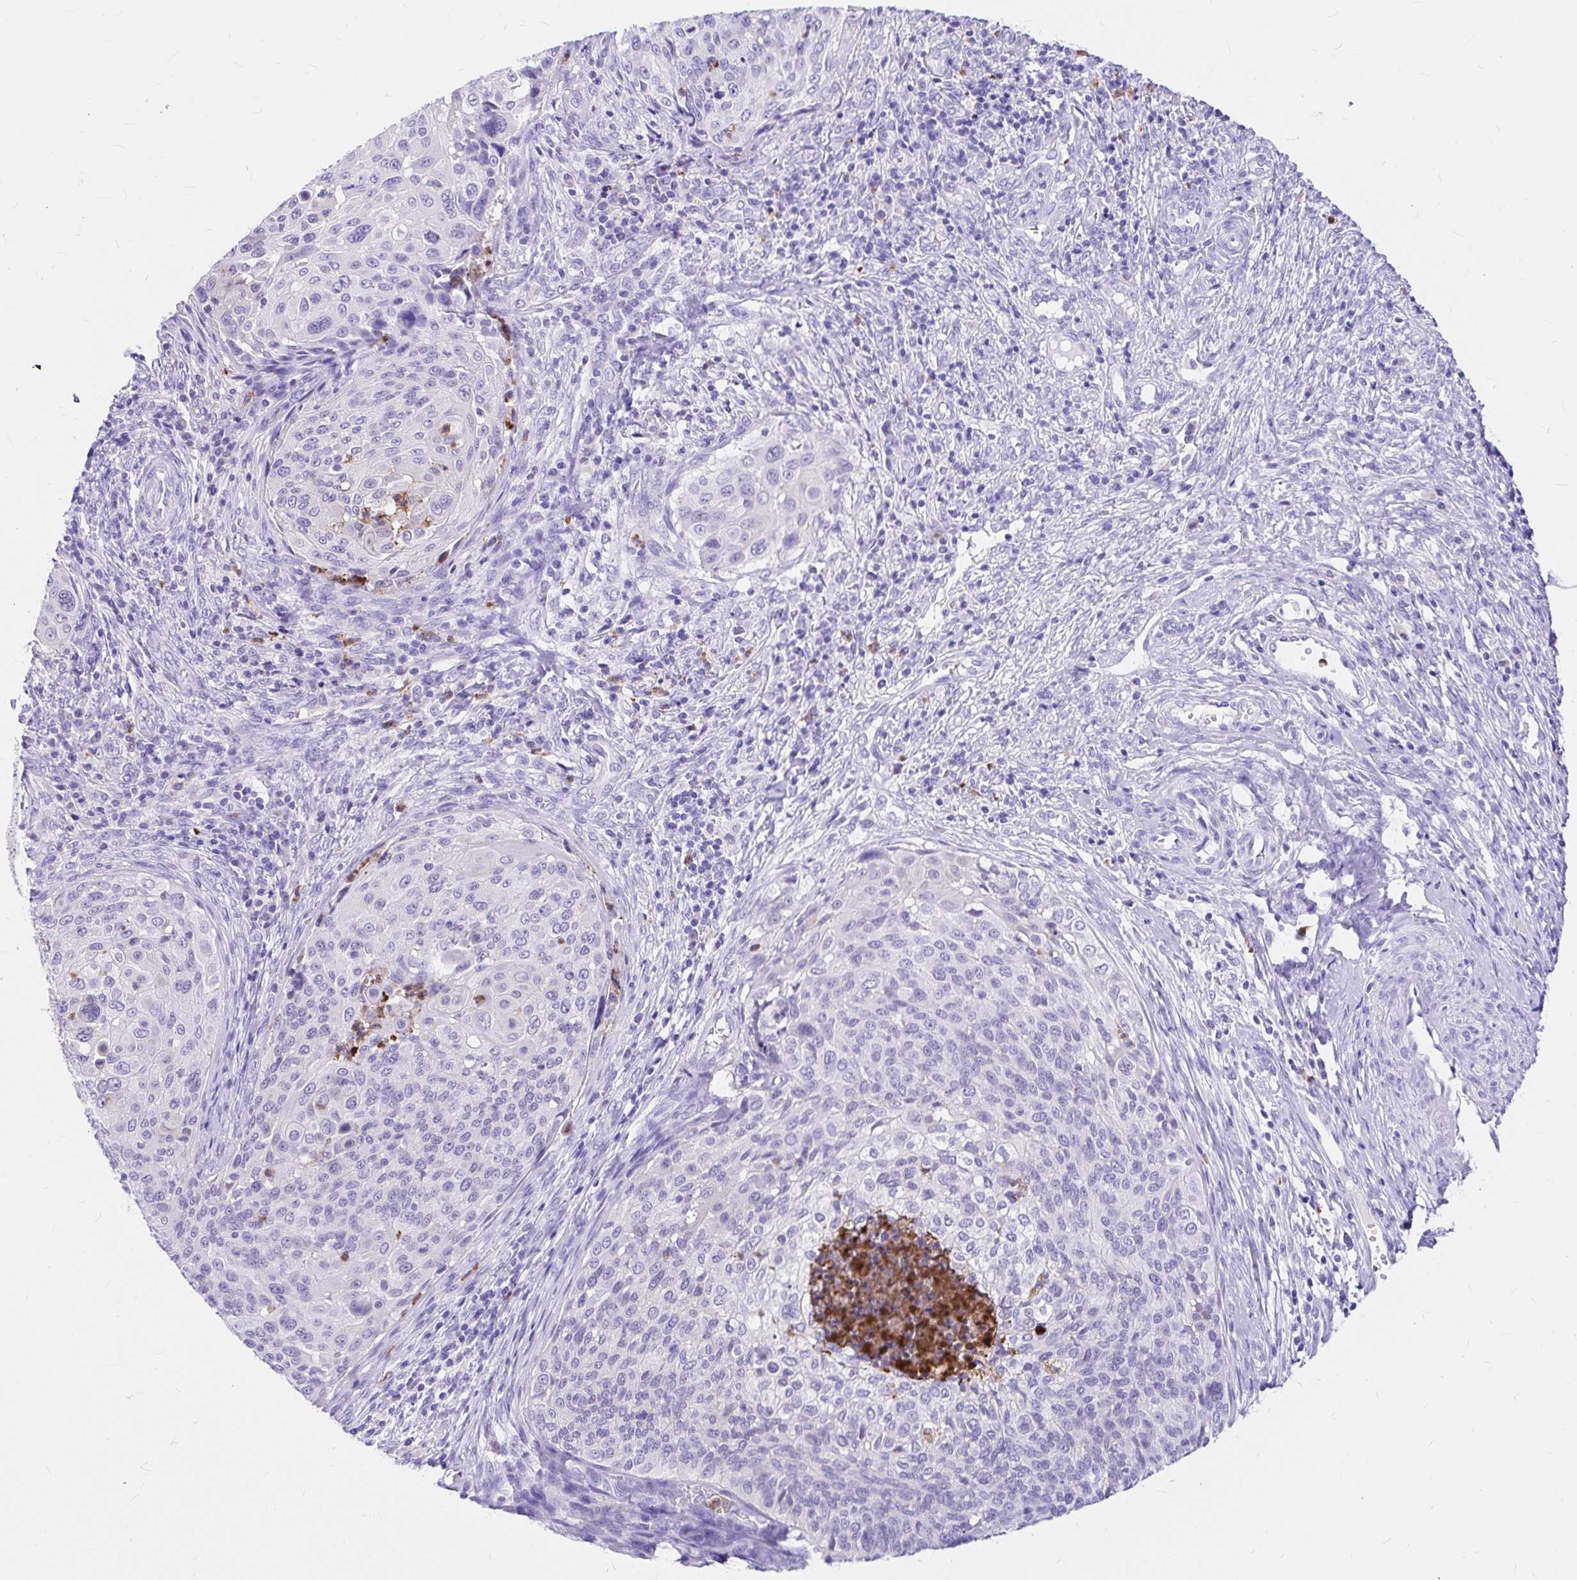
{"staining": {"intensity": "negative", "quantity": "none", "location": "none"}, "tissue": "cervical cancer", "cell_type": "Tumor cells", "image_type": "cancer", "snomed": [{"axis": "morphology", "description": "Squamous cell carcinoma, NOS"}, {"axis": "topography", "description": "Cervix"}], "caption": "Immunohistochemical staining of cervical cancer (squamous cell carcinoma) displays no significant staining in tumor cells.", "gene": "CLEC1B", "patient": {"sex": "female", "age": 49}}